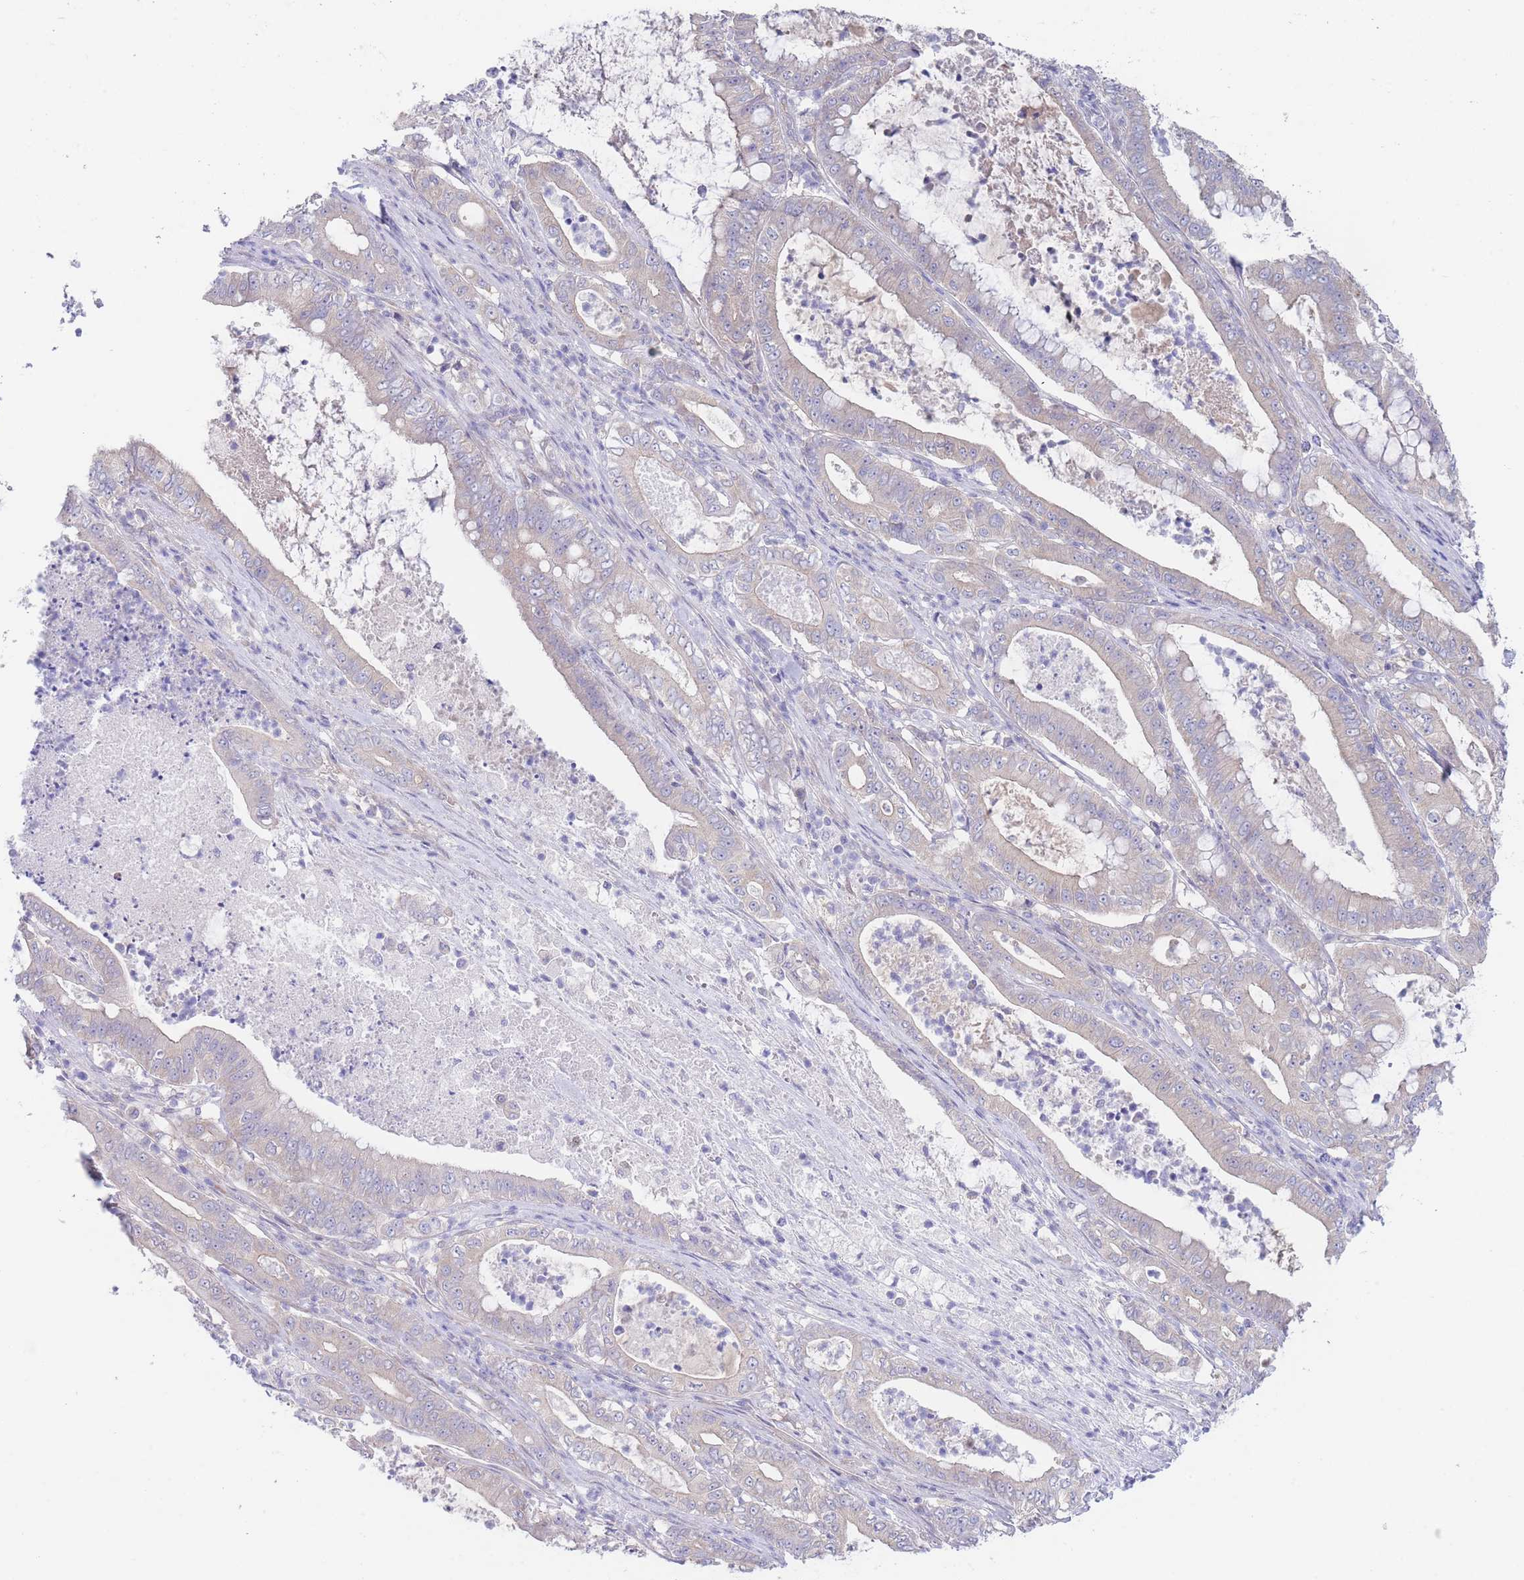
{"staining": {"intensity": "negative", "quantity": "none", "location": "none"}, "tissue": "pancreatic cancer", "cell_type": "Tumor cells", "image_type": "cancer", "snomed": [{"axis": "morphology", "description": "Adenocarcinoma, NOS"}, {"axis": "topography", "description": "Pancreas"}], "caption": "This is an immunohistochemistry image of adenocarcinoma (pancreatic). There is no expression in tumor cells.", "gene": "ZNF281", "patient": {"sex": "male", "age": 71}}